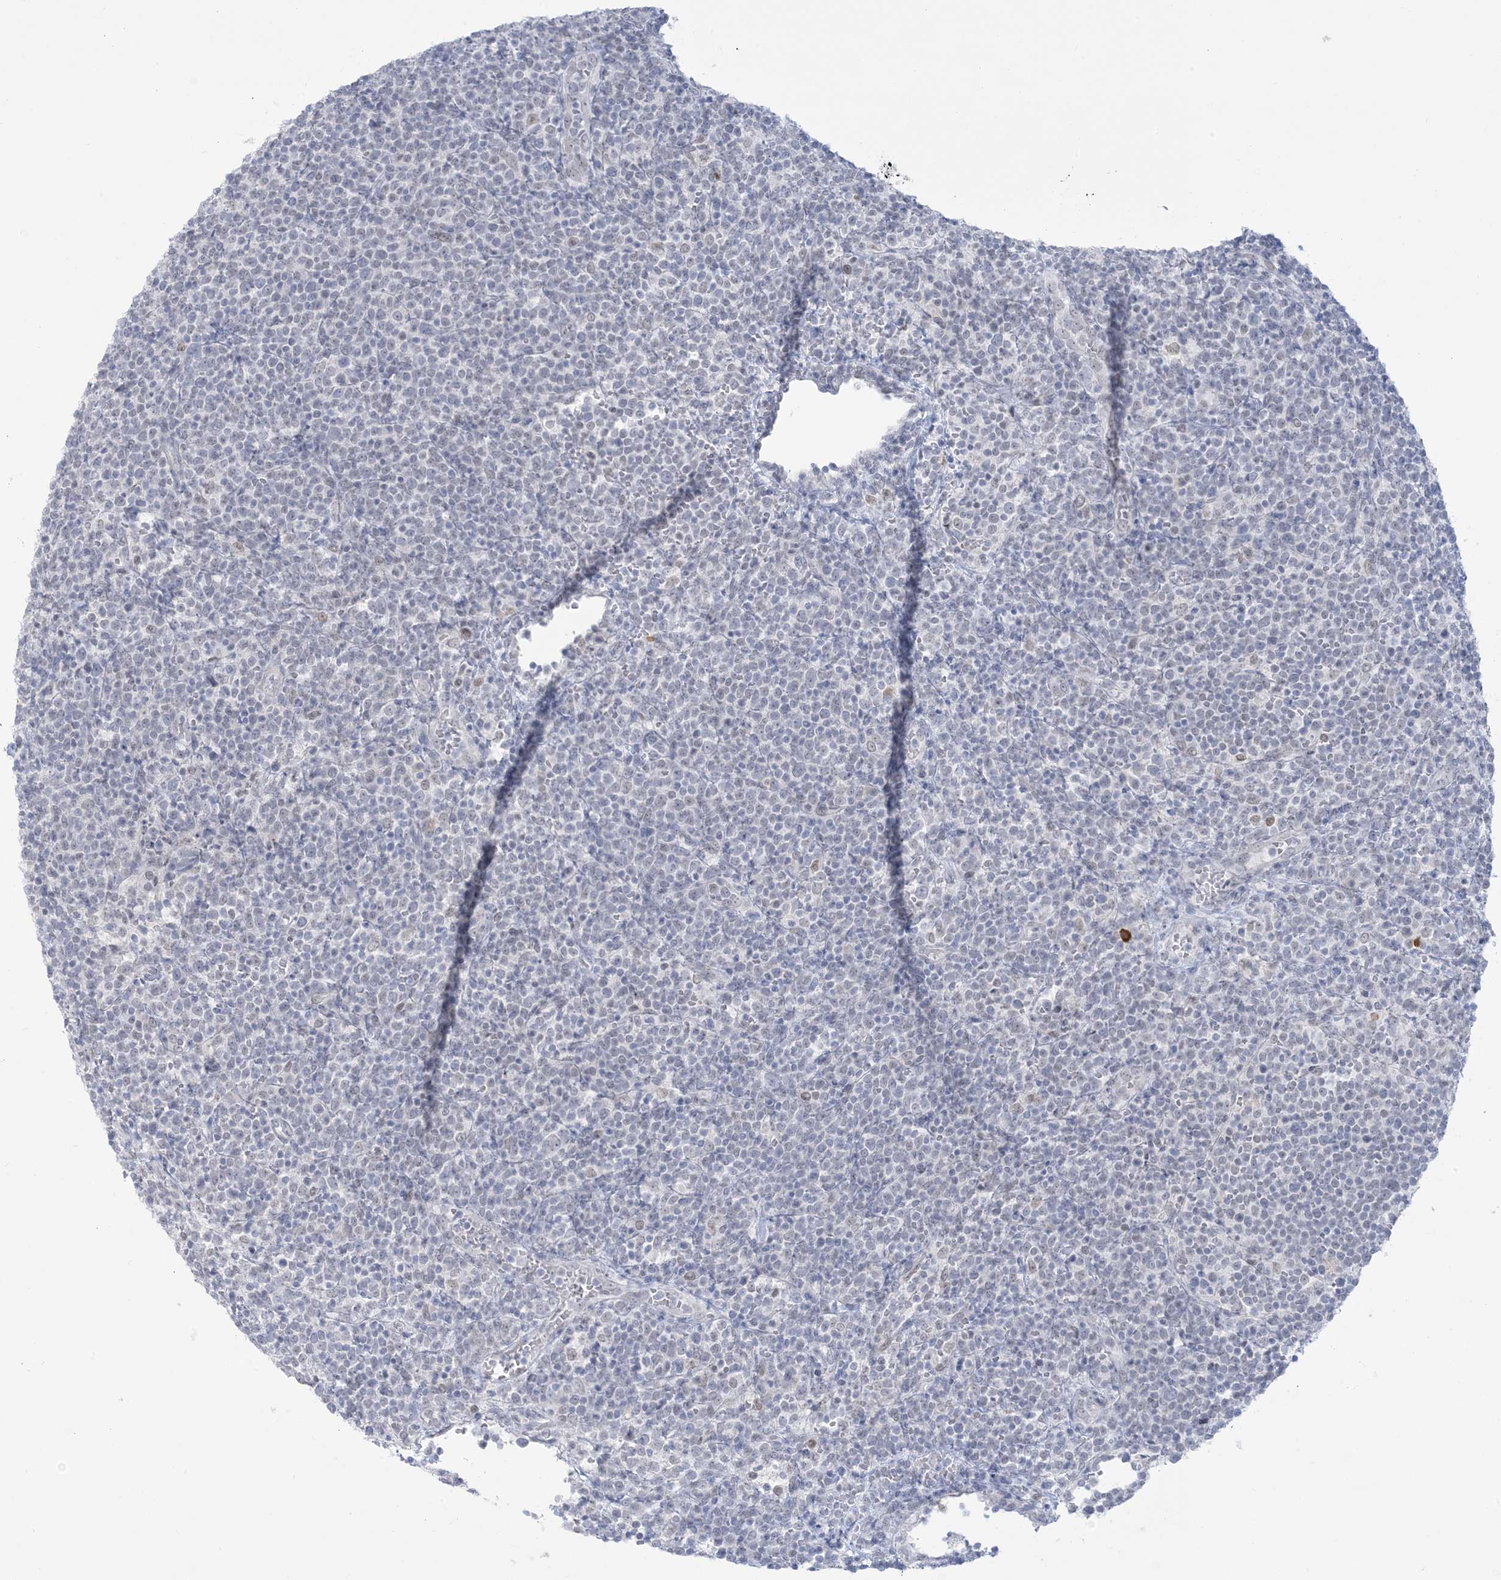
{"staining": {"intensity": "negative", "quantity": "none", "location": "none"}, "tissue": "lymphoma", "cell_type": "Tumor cells", "image_type": "cancer", "snomed": [{"axis": "morphology", "description": "Malignant lymphoma, non-Hodgkin's type, High grade"}, {"axis": "topography", "description": "Lymph node"}], "caption": "Immunohistochemical staining of human lymphoma displays no significant expression in tumor cells. (DAB immunohistochemistry (IHC) visualized using brightfield microscopy, high magnification).", "gene": "HOMEZ", "patient": {"sex": "male", "age": 61}}